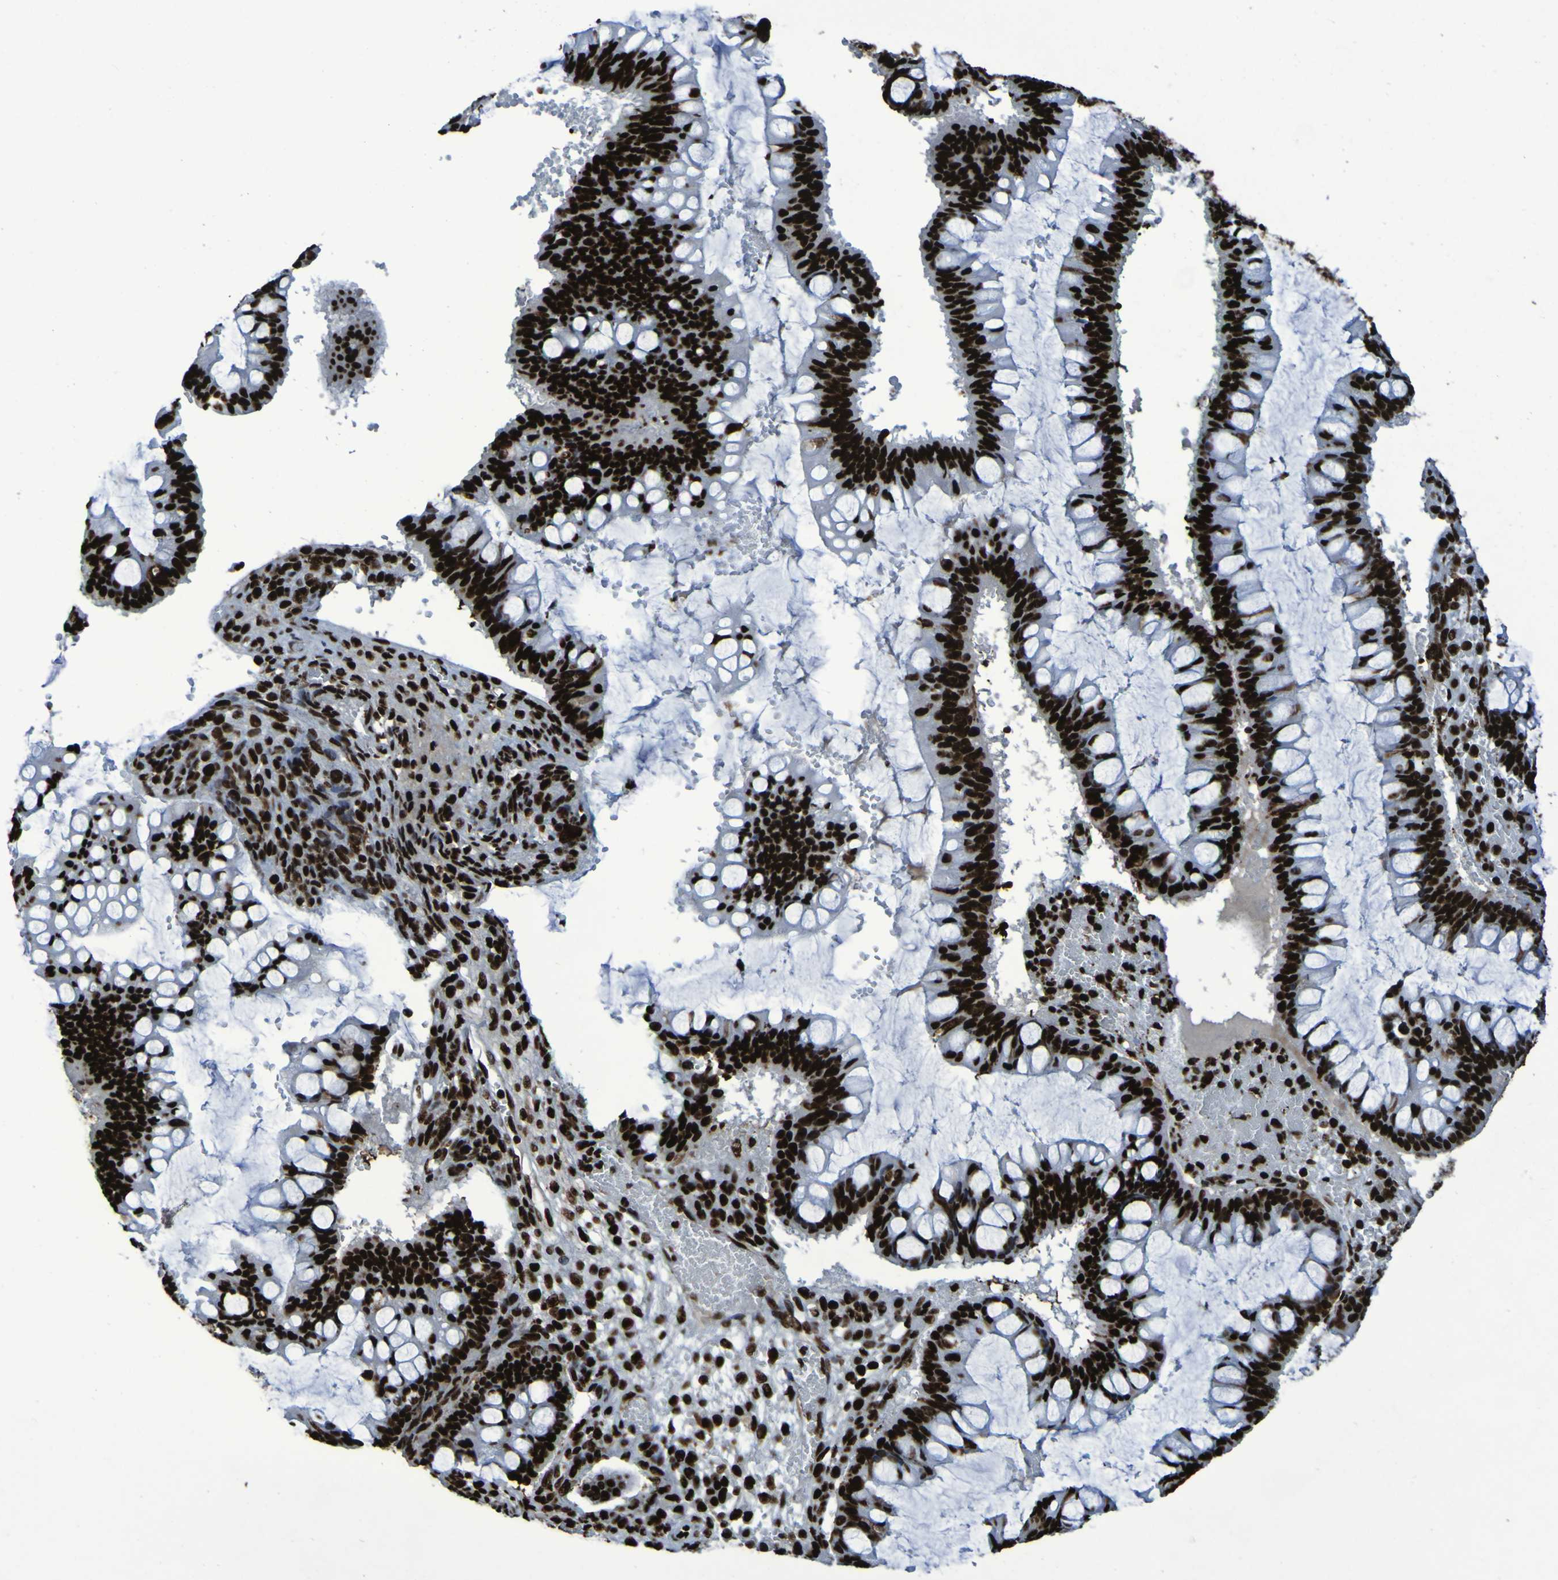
{"staining": {"intensity": "strong", "quantity": ">75%", "location": "nuclear"}, "tissue": "ovarian cancer", "cell_type": "Tumor cells", "image_type": "cancer", "snomed": [{"axis": "morphology", "description": "Cystadenocarcinoma, mucinous, NOS"}, {"axis": "topography", "description": "Ovary"}], "caption": "Immunohistochemical staining of human mucinous cystadenocarcinoma (ovarian) displays high levels of strong nuclear expression in about >75% of tumor cells.", "gene": "NPM1", "patient": {"sex": "female", "age": 73}}